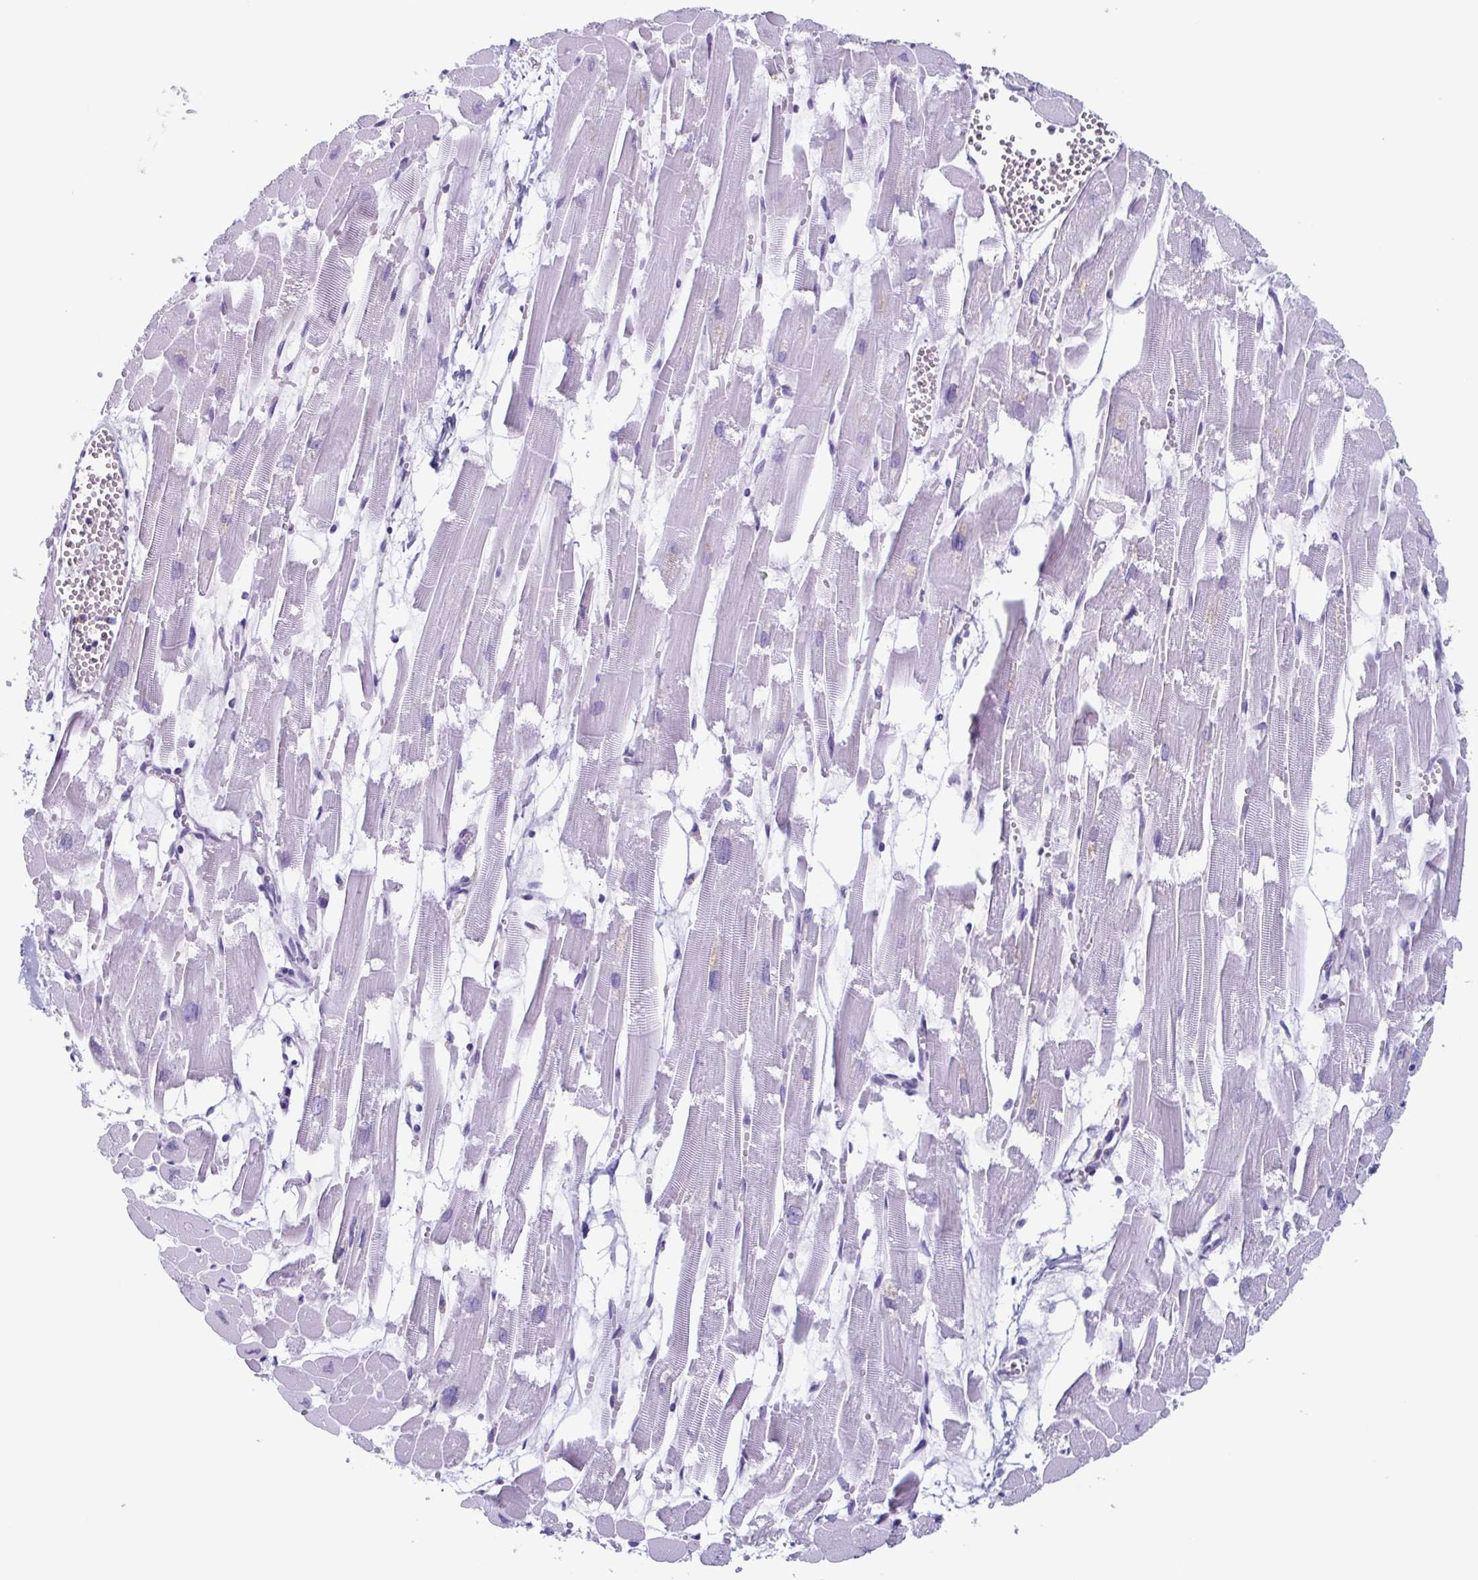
{"staining": {"intensity": "negative", "quantity": "none", "location": "none"}, "tissue": "heart muscle", "cell_type": "Cardiomyocytes", "image_type": "normal", "snomed": [{"axis": "morphology", "description": "Normal tissue, NOS"}, {"axis": "topography", "description": "Heart"}], "caption": "Heart muscle stained for a protein using immunohistochemistry (IHC) exhibits no staining cardiomyocytes.", "gene": "BPI", "patient": {"sex": "female", "age": 52}}